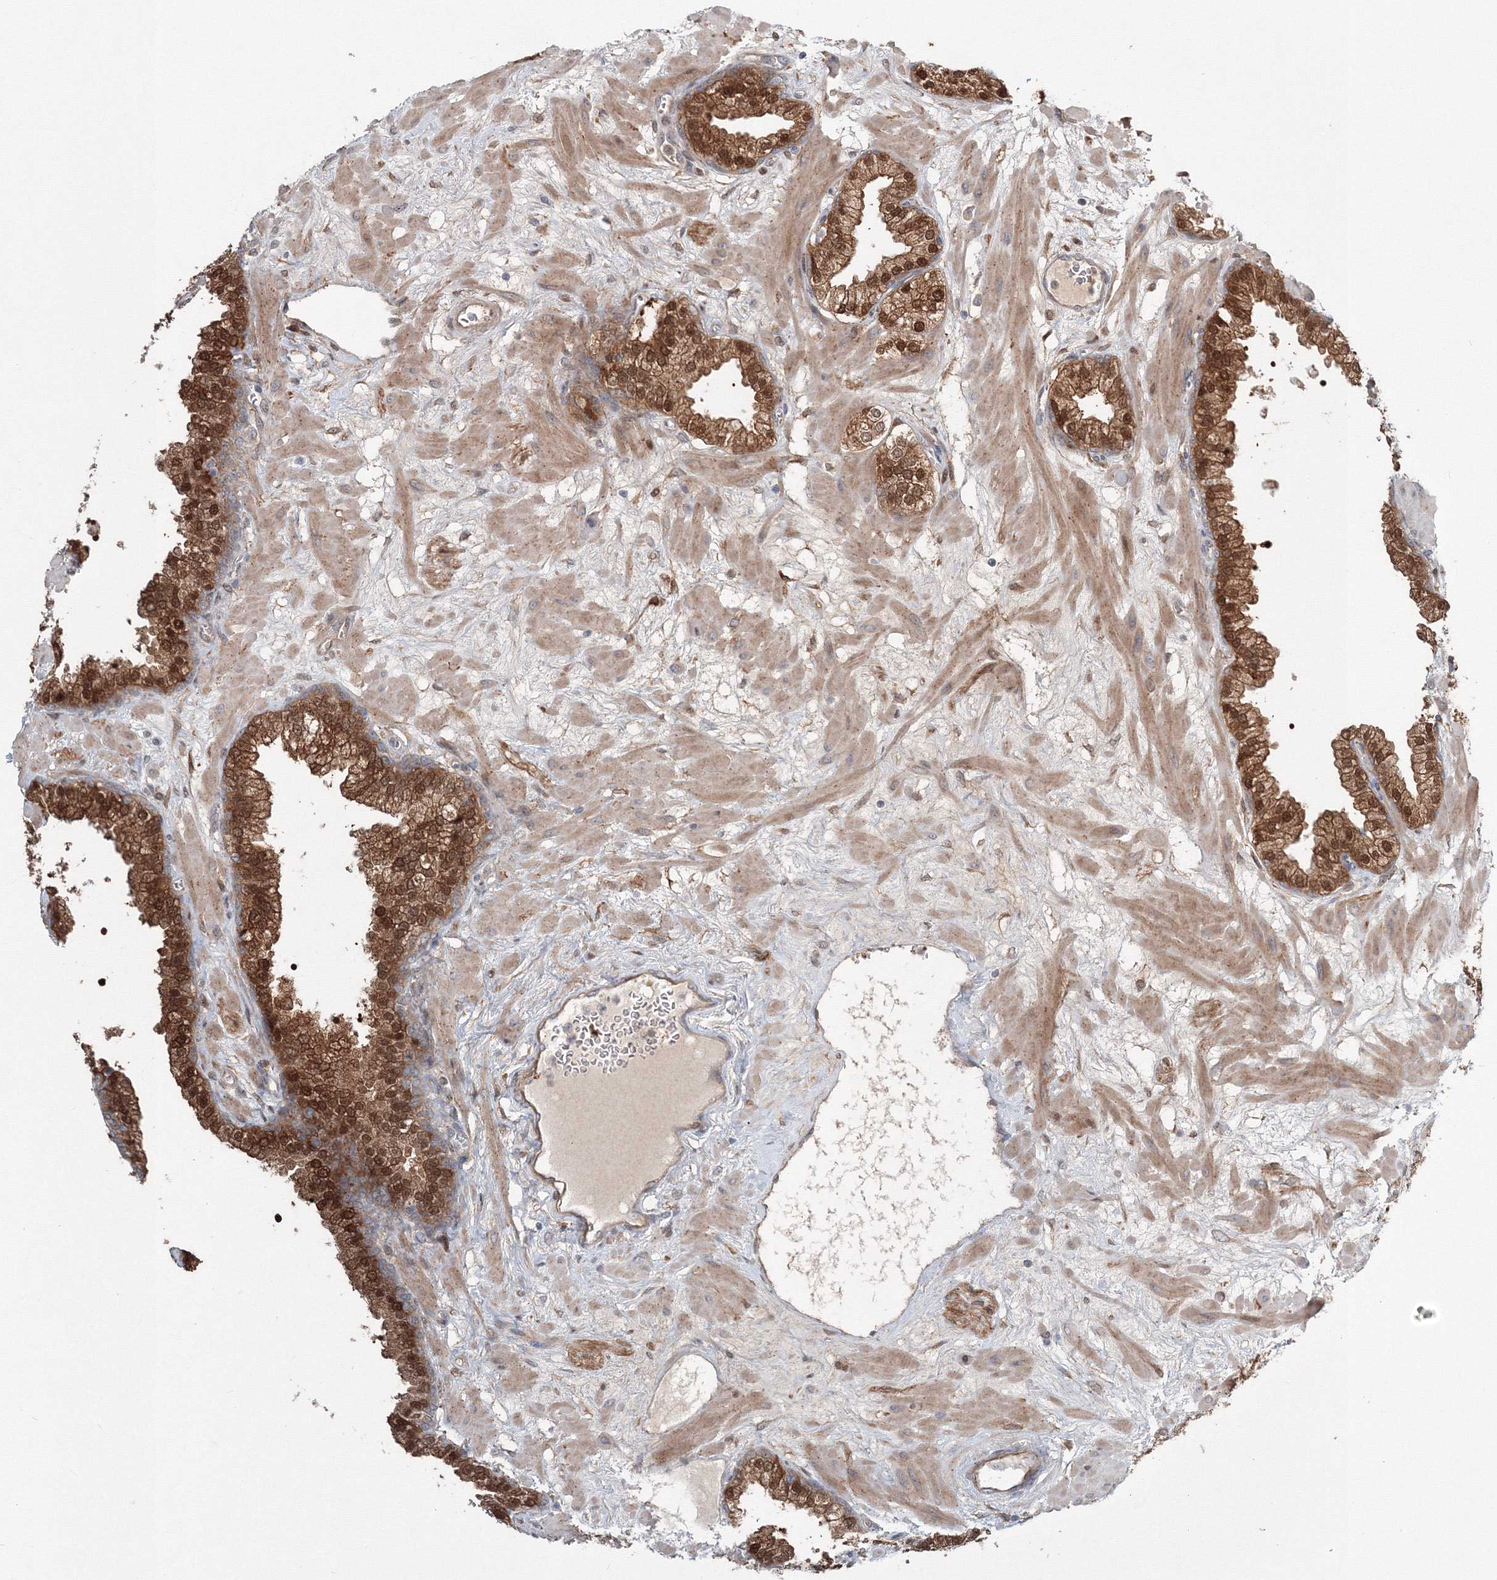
{"staining": {"intensity": "strong", "quantity": ">75%", "location": "cytoplasmic/membranous,nuclear"}, "tissue": "prostate", "cell_type": "Glandular cells", "image_type": "normal", "snomed": [{"axis": "morphology", "description": "Normal tissue, NOS"}, {"axis": "morphology", "description": "Urothelial carcinoma, Low grade"}, {"axis": "topography", "description": "Urinary bladder"}, {"axis": "topography", "description": "Prostate"}], "caption": "IHC photomicrograph of unremarkable prostate: human prostate stained using immunohistochemistry (IHC) displays high levels of strong protein expression localized specifically in the cytoplasmic/membranous,nuclear of glandular cells, appearing as a cytoplasmic/membranous,nuclear brown color.", "gene": "MKRN2", "patient": {"sex": "male", "age": 60}}